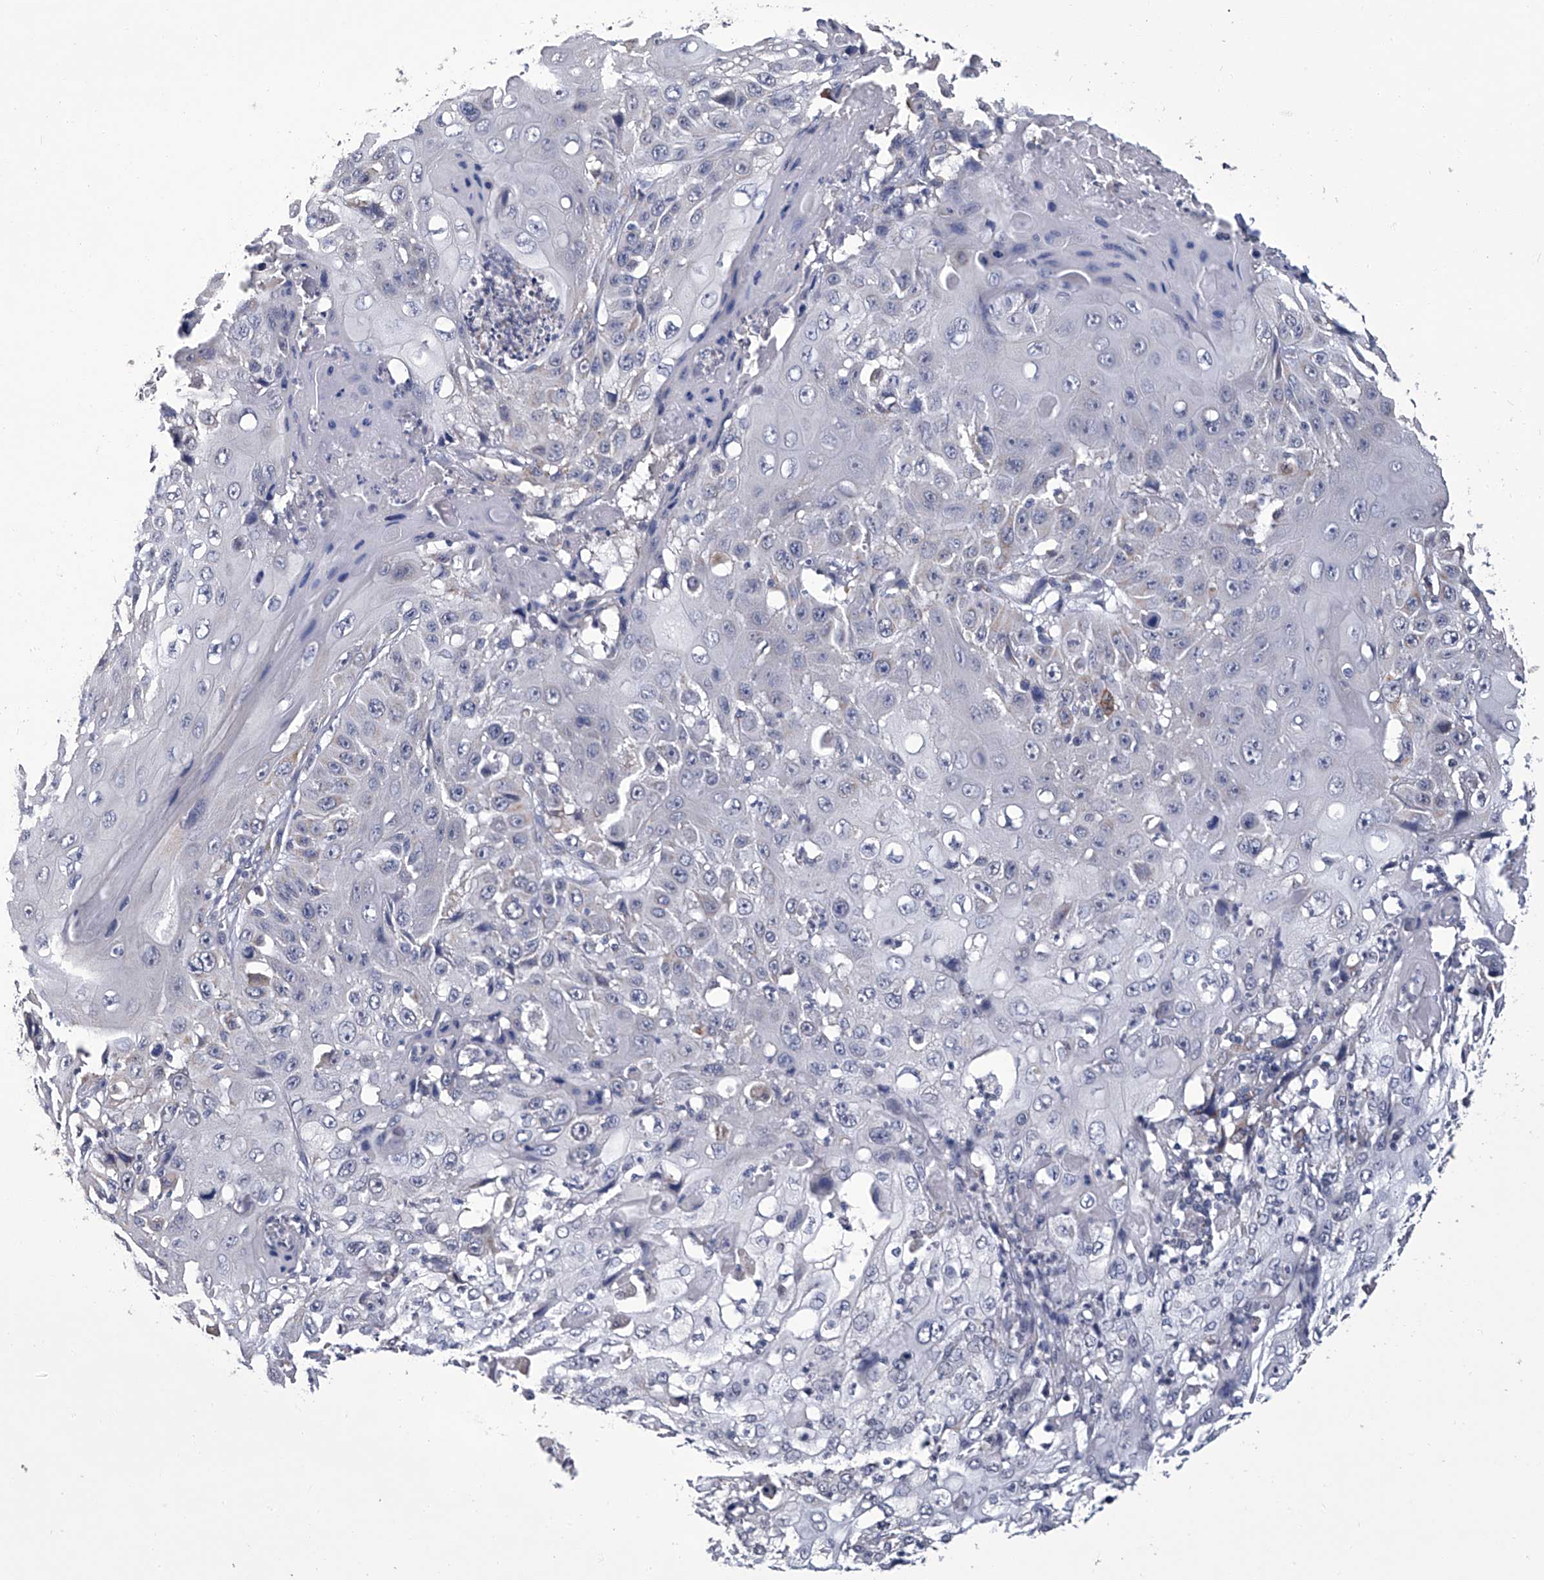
{"staining": {"intensity": "negative", "quantity": "none", "location": "none"}, "tissue": "cervical cancer", "cell_type": "Tumor cells", "image_type": "cancer", "snomed": [{"axis": "morphology", "description": "Squamous cell carcinoma, NOS"}, {"axis": "topography", "description": "Cervix"}], "caption": "Immunohistochemistry (IHC) image of neoplastic tissue: cervical squamous cell carcinoma stained with DAB (3,3'-diaminobenzidine) exhibits no significant protein positivity in tumor cells.", "gene": "OAT", "patient": {"sex": "female", "age": 39}}